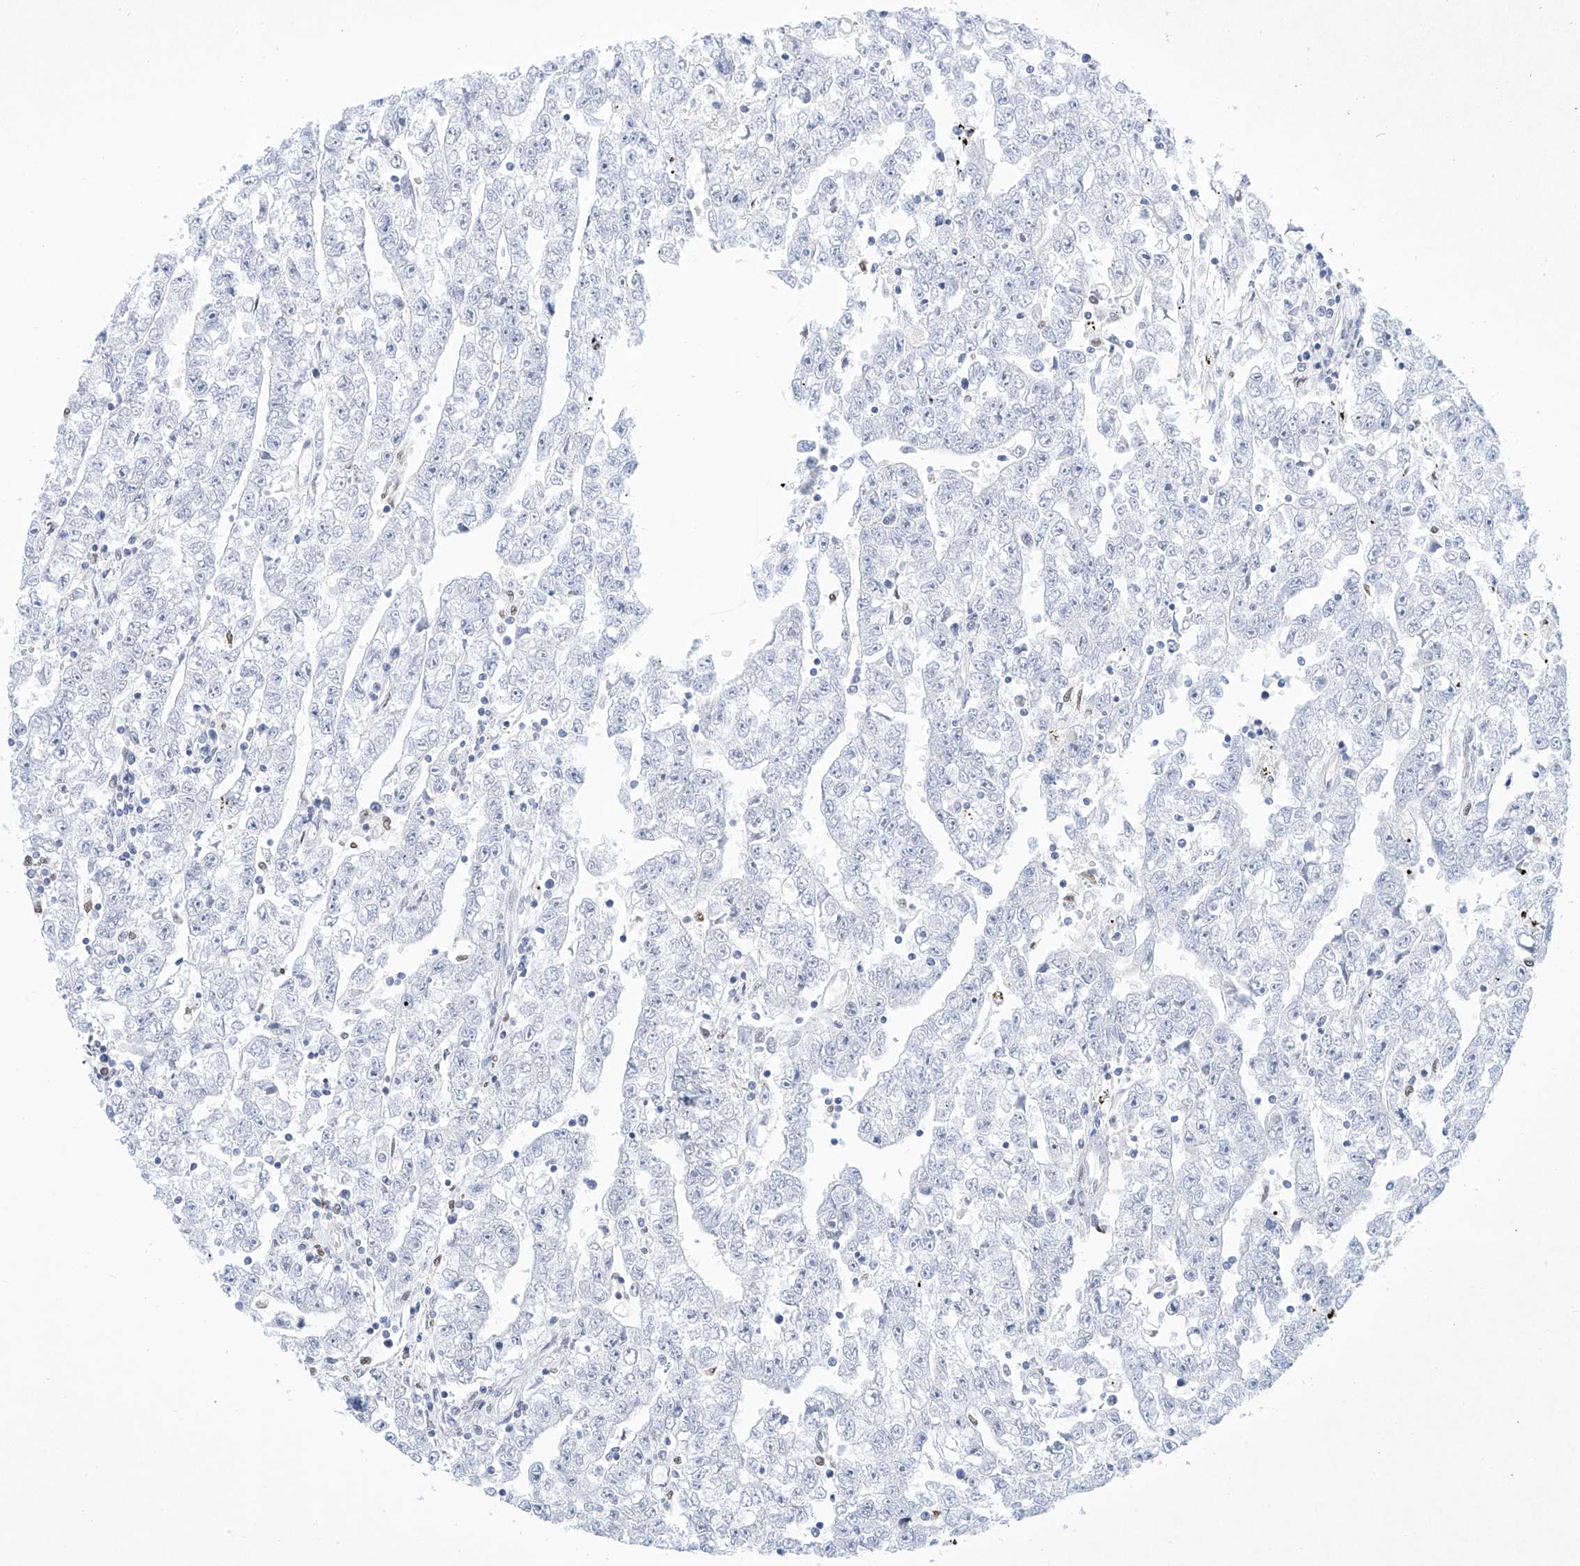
{"staining": {"intensity": "negative", "quantity": "none", "location": "none"}, "tissue": "testis cancer", "cell_type": "Tumor cells", "image_type": "cancer", "snomed": [{"axis": "morphology", "description": "Carcinoma, Embryonal, NOS"}, {"axis": "topography", "description": "Testis"}], "caption": "Histopathology image shows no protein positivity in tumor cells of testis embryonal carcinoma tissue.", "gene": "REEP2", "patient": {"sex": "male", "age": 25}}